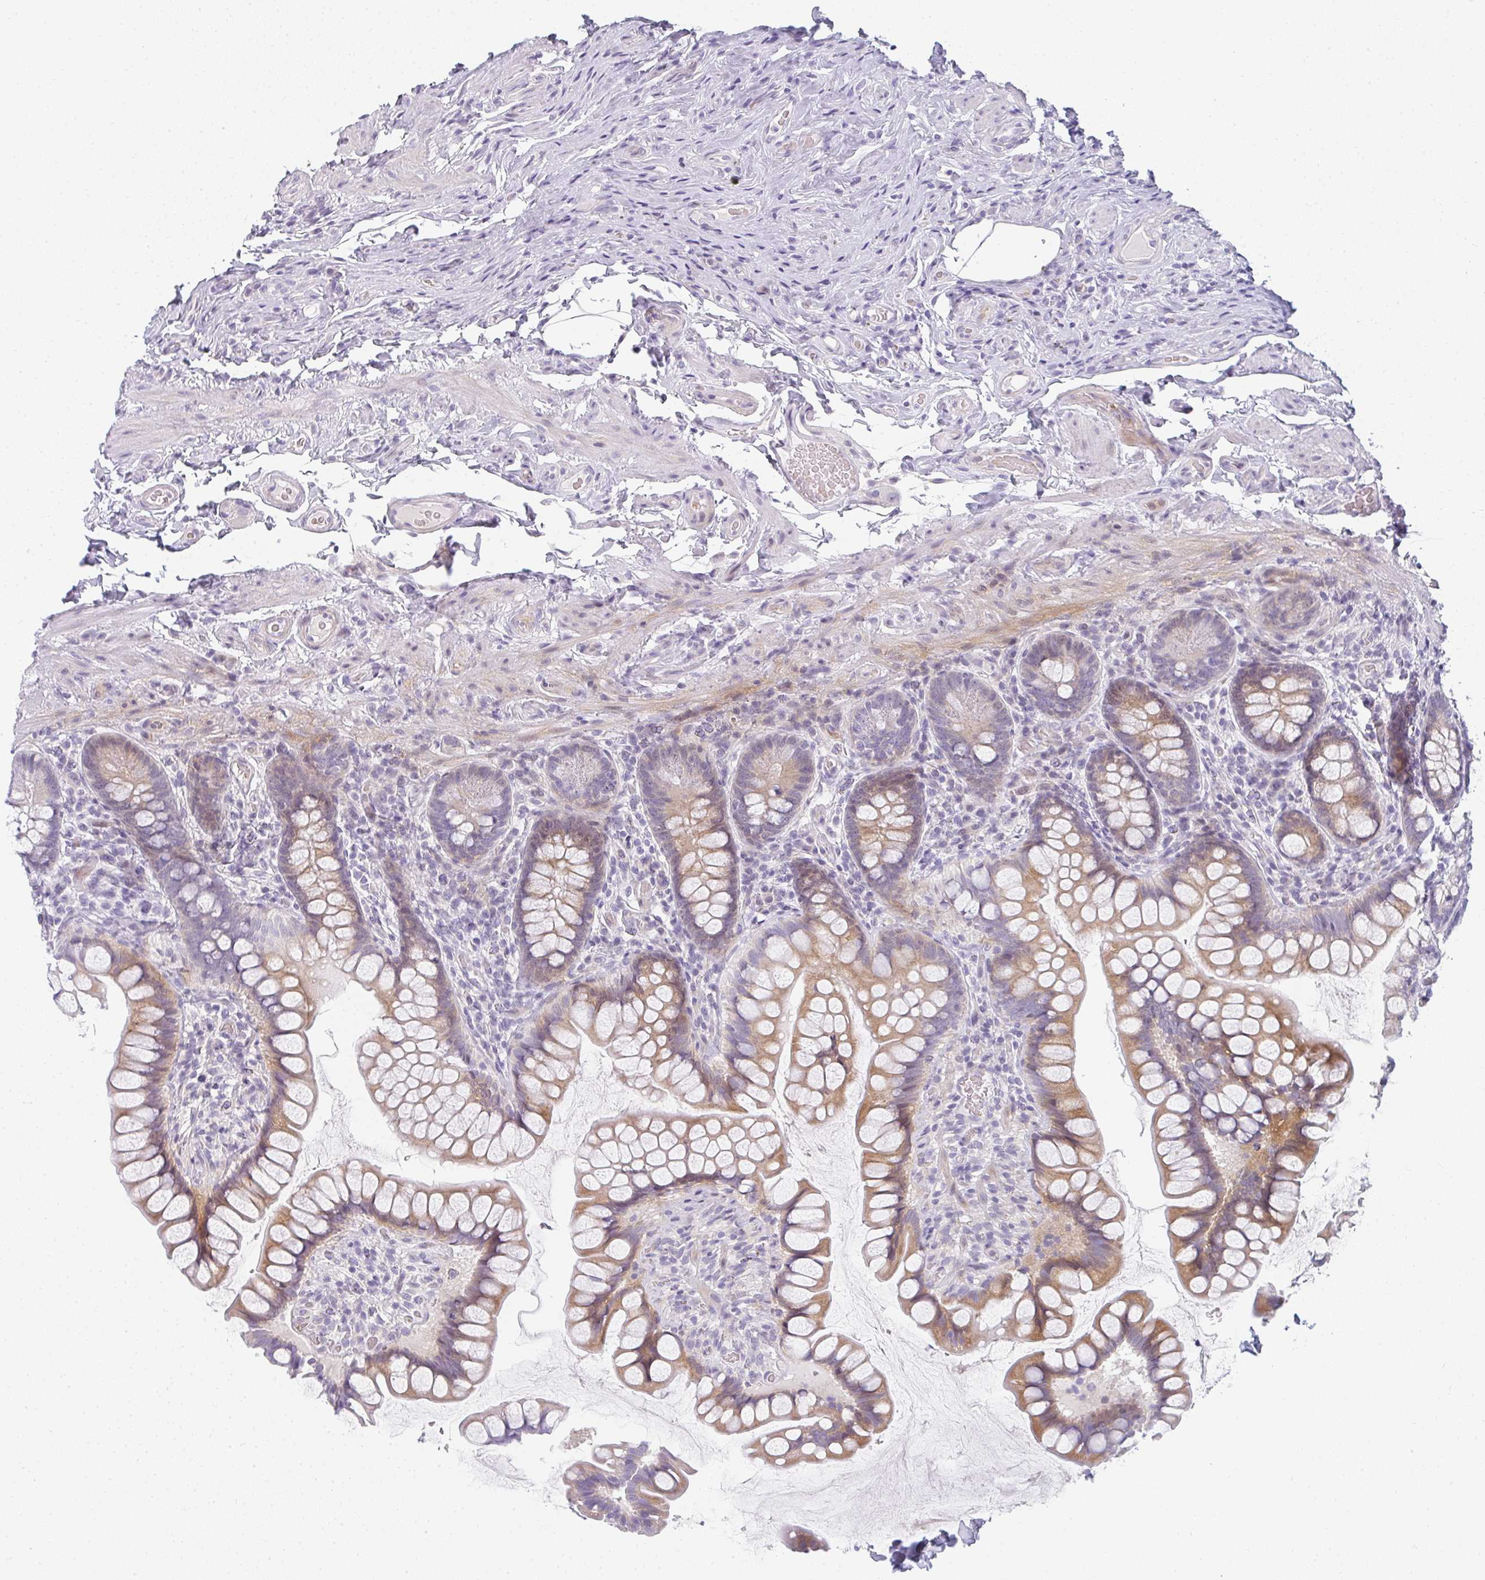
{"staining": {"intensity": "moderate", "quantity": "25%-75%", "location": "cytoplasmic/membranous"}, "tissue": "small intestine", "cell_type": "Glandular cells", "image_type": "normal", "snomed": [{"axis": "morphology", "description": "Normal tissue, NOS"}, {"axis": "topography", "description": "Small intestine"}], "caption": "Approximately 25%-75% of glandular cells in normal human small intestine demonstrate moderate cytoplasmic/membranous protein staining as visualized by brown immunohistochemical staining.", "gene": "NEU2", "patient": {"sex": "male", "age": 70}}